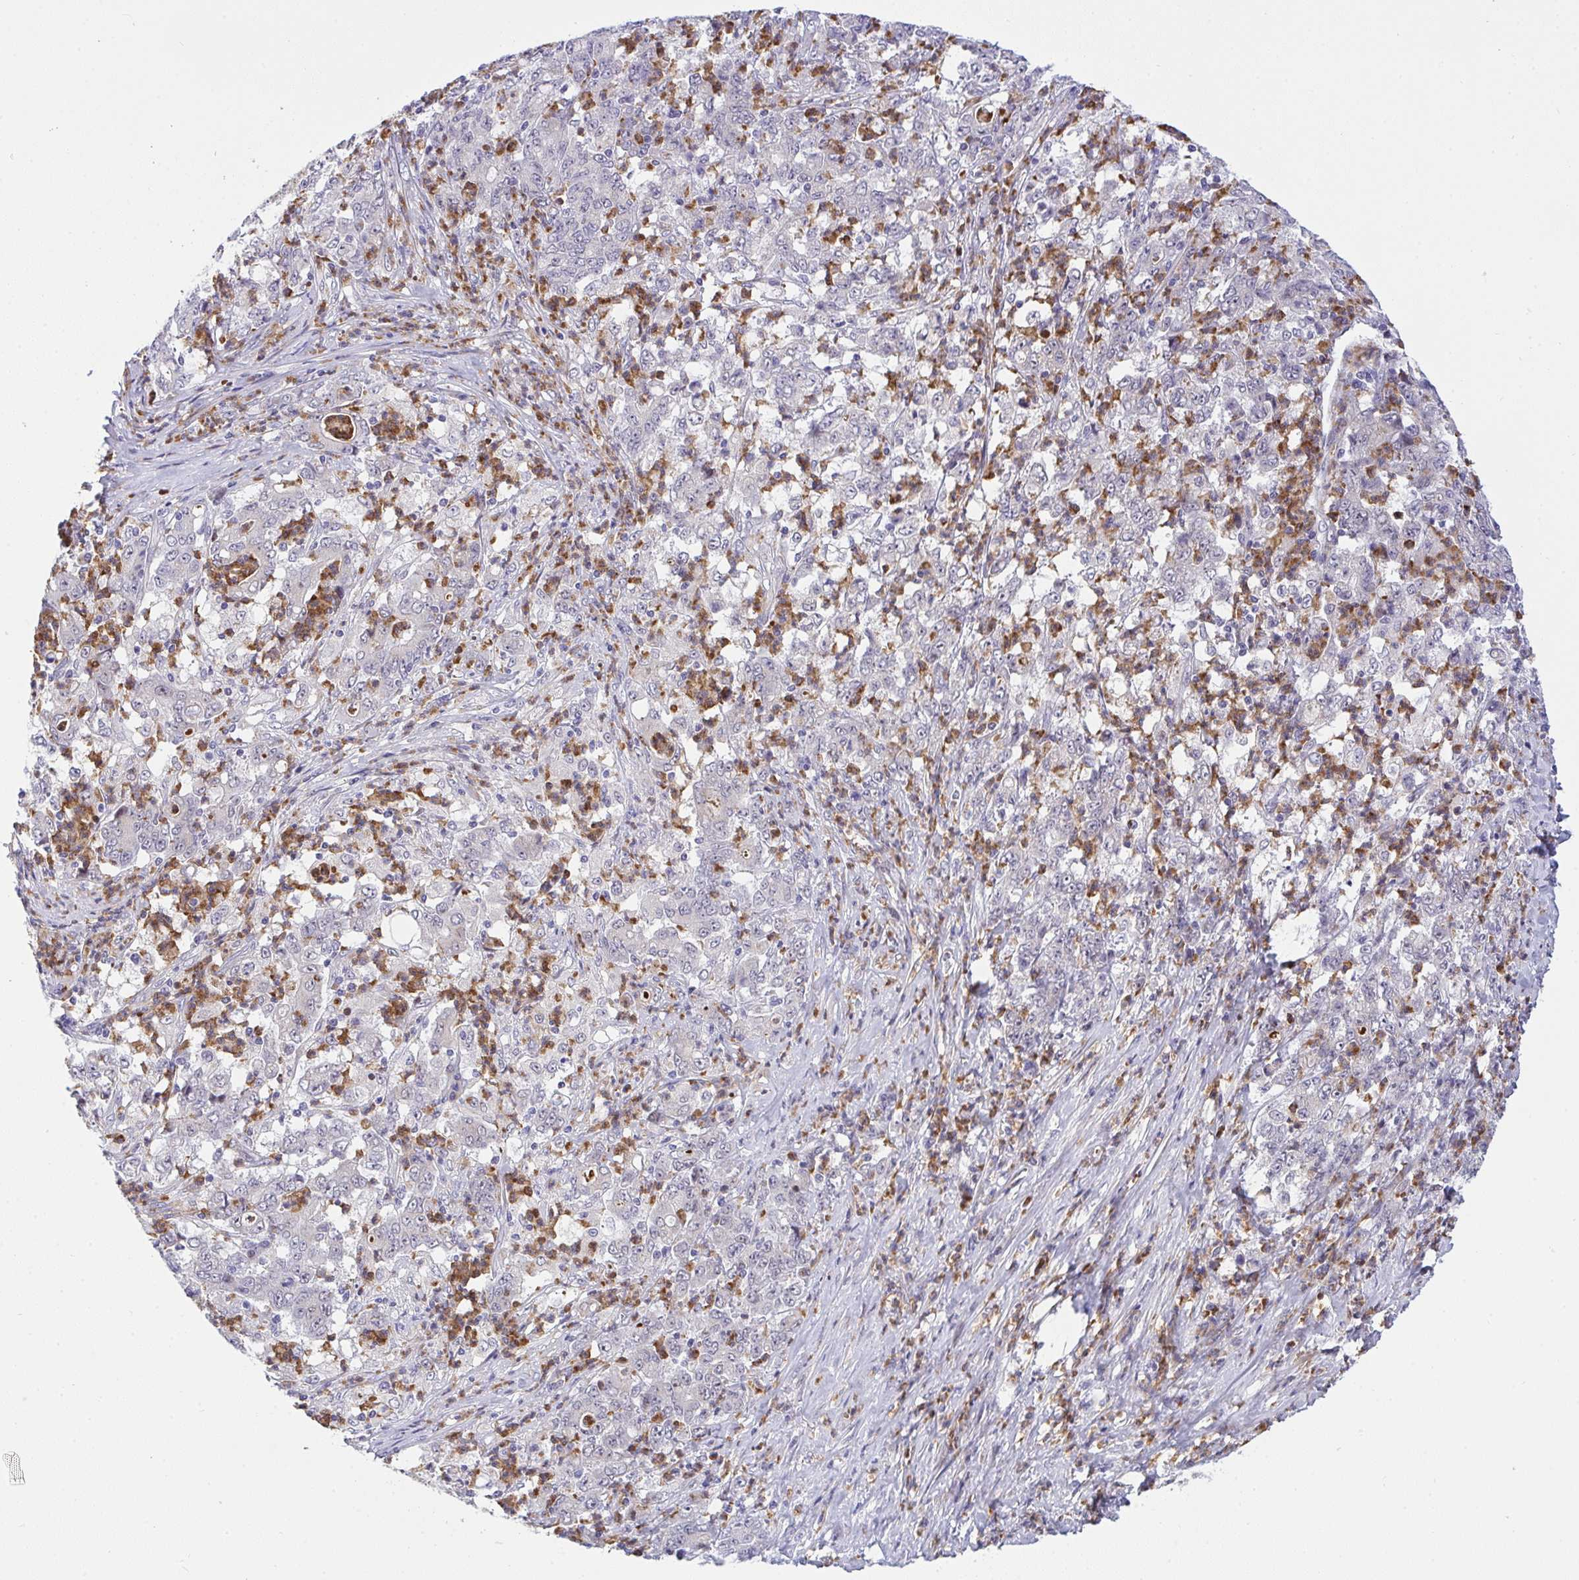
{"staining": {"intensity": "negative", "quantity": "none", "location": "none"}, "tissue": "stomach cancer", "cell_type": "Tumor cells", "image_type": "cancer", "snomed": [{"axis": "morphology", "description": "Adenocarcinoma, NOS"}, {"axis": "topography", "description": "Stomach, lower"}], "caption": "A histopathology image of stomach cancer (adenocarcinoma) stained for a protein shows no brown staining in tumor cells.", "gene": "ZNF554", "patient": {"sex": "female", "age": 71}}